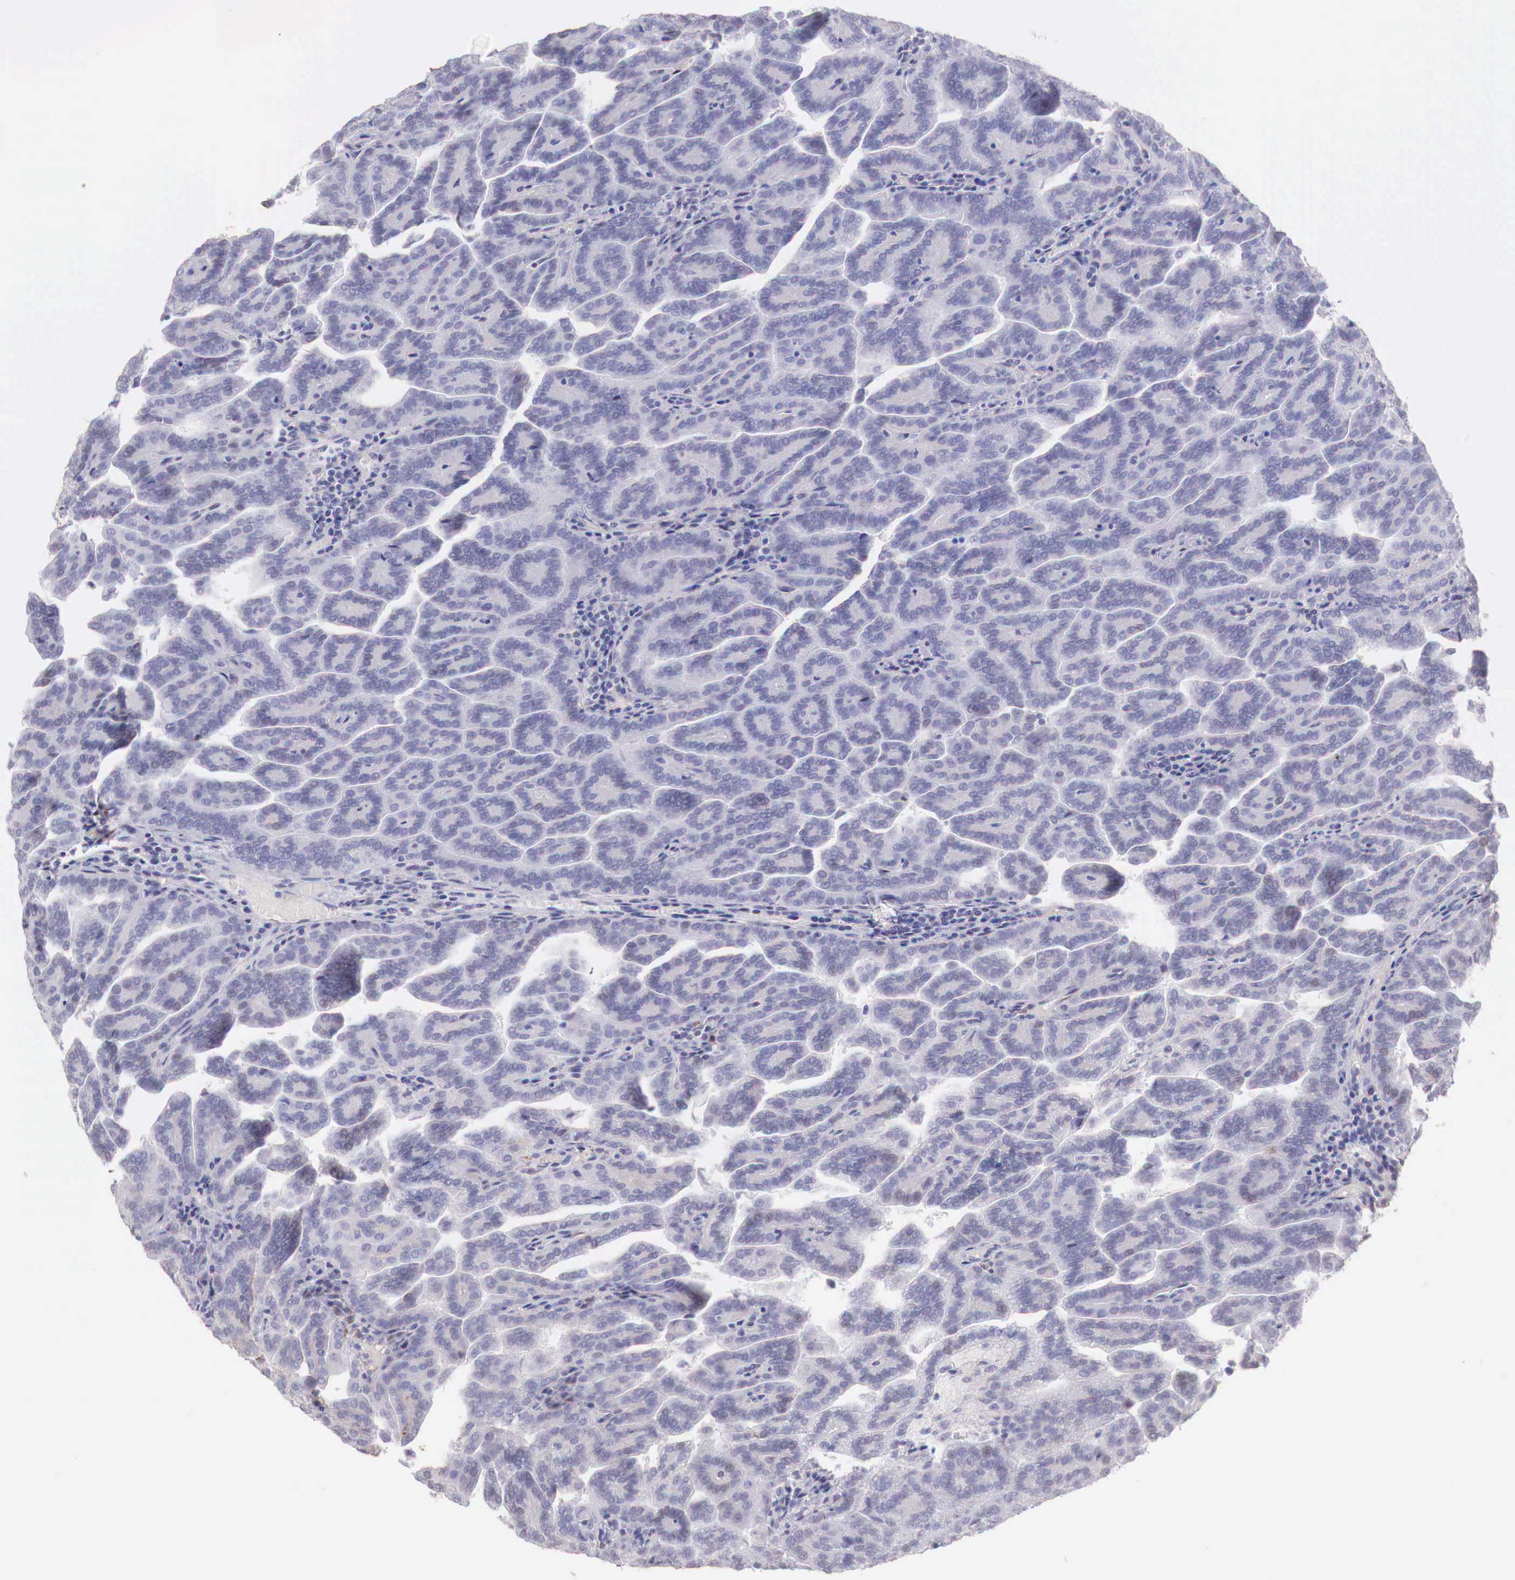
{"staining": {"intensity": "negative", "quantity": "none", "location": "none"}, "tissue": "renal cancer", "cell_type": "Tumor cells", "image_type": "cancer", "snomed": [{"axis": "morphology", "description": "Adenocarcinoma, NOS"}, {"axis": "topography", "description": "Kidney"}], "caption": "This is an immunohistochemistry micrograph of renal cancer (adenocarcinoma). There is no positivity in tumor cells.", "gene": "XPNPEP2", "patient": {"sex": "male", "age": 61}}